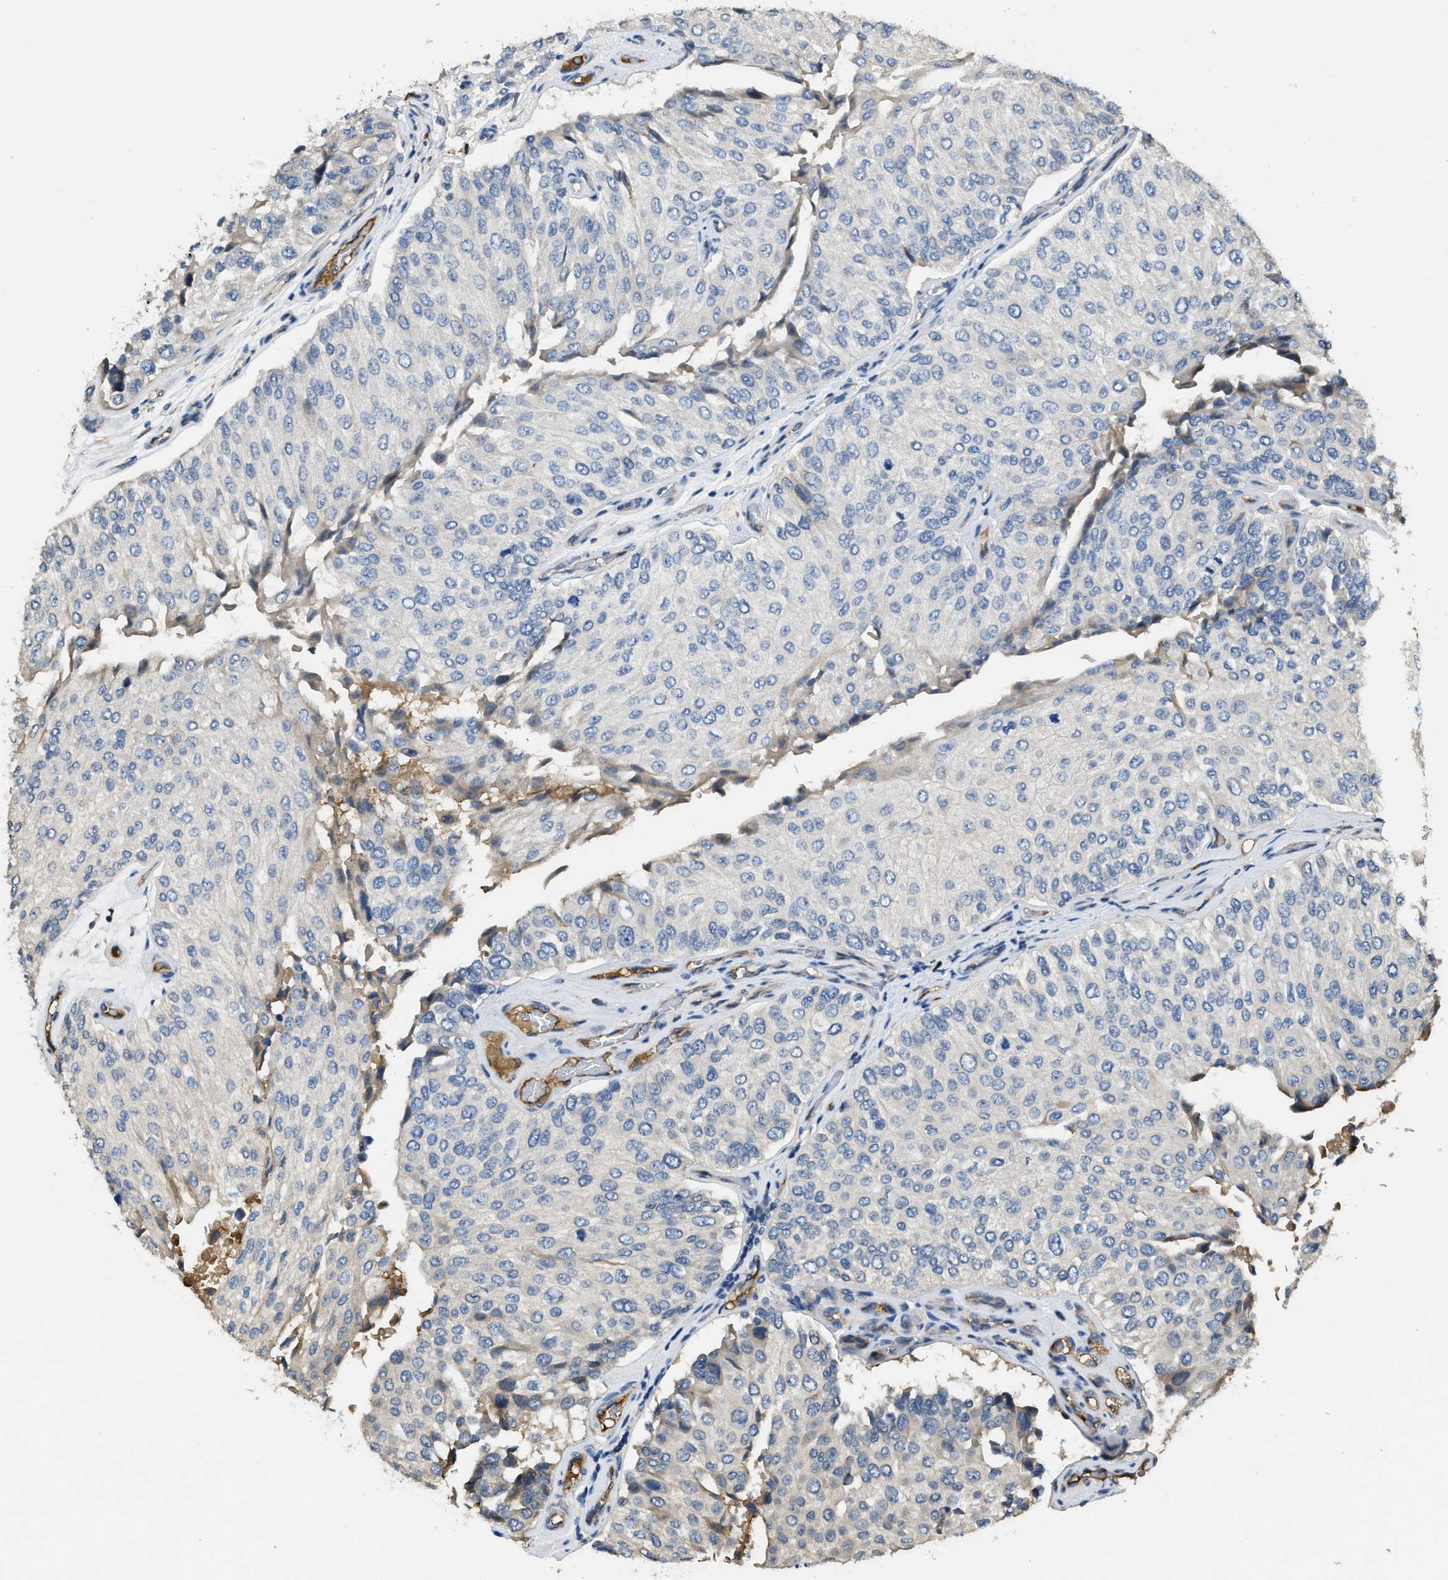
{"staining": {"intensity": "negative", "quantity": "none", "location": "none"}, "tissue": "urothelial cancer", "cell_type": "Tumor cells", "image_type": "cancer", "snomed": [{"axis": "morphology", "description": "Urothelial carcinoma, High grade"}, {"axis": "topography", "description": "Kidney"}, {"axis": "topography", "description": "Urinary bladder"}], "caption": "Immunohistochemistry (IHC) of human urothelial cancer shows no expression in tumor cells.", "gene": "RIPK2", "patient": {"sex": "male", "age": 77}}